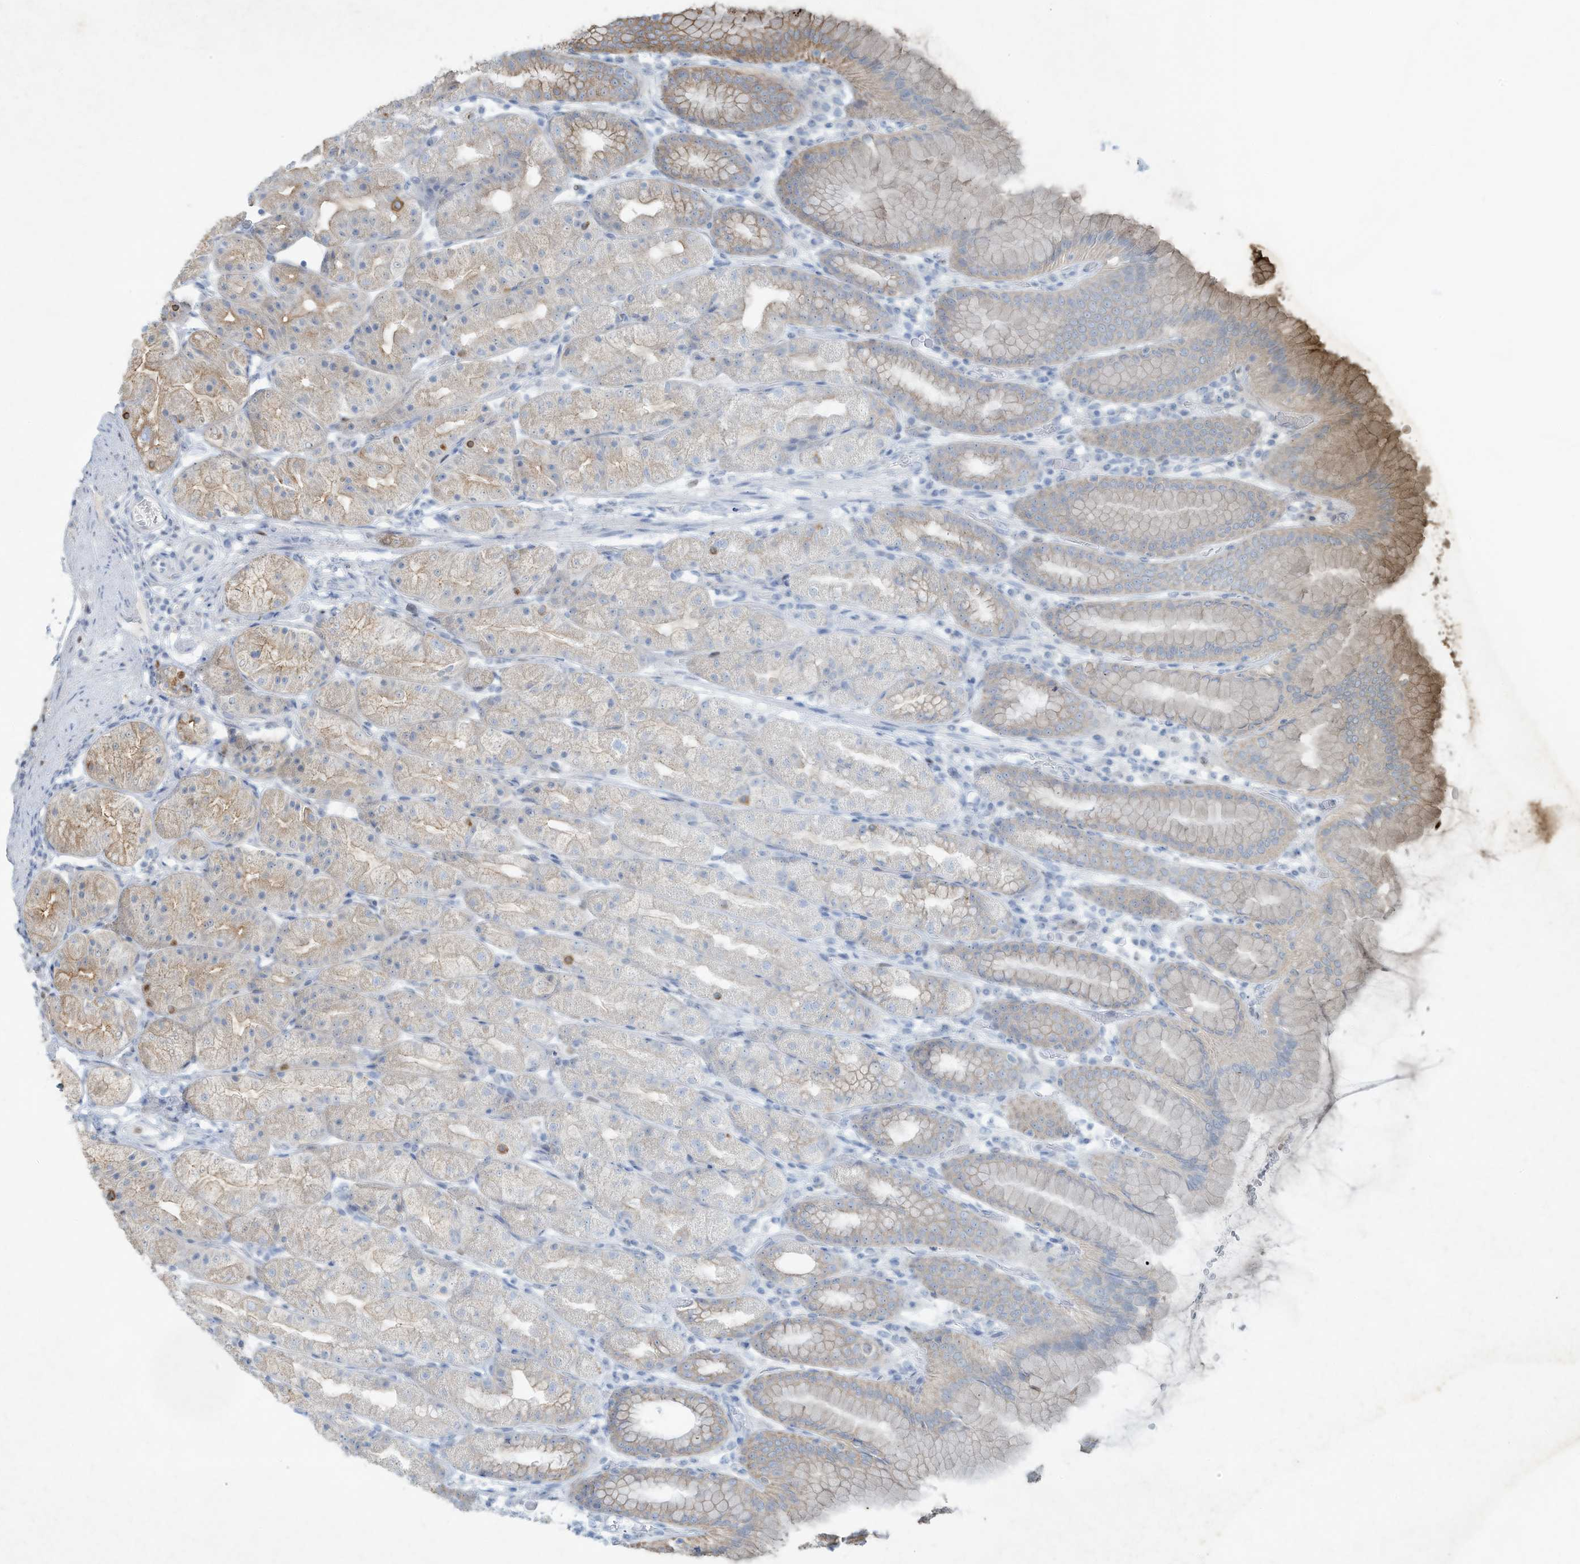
{"staining": {"intensity": "moderate", "quantity": "<25%", "location": "cytoplasmic/membranous"}, "tissue": "stomach", "cell_type": "Glandular cells", "image_type": "normal", "snomed": [{"axis": "morphology", "description": "Normal tissue, NOS"}, {"axis": "topography", "description": "Stomach, upper"}], "caption": "Unremarkable stomach was stained to show a protein in brown. There is low levels of moderate cytoplasmic/membranous positivity in approximately <25% of glandular cells.", "gene": "TUBE1", "patient": {"sex": "male", "age": 68}}